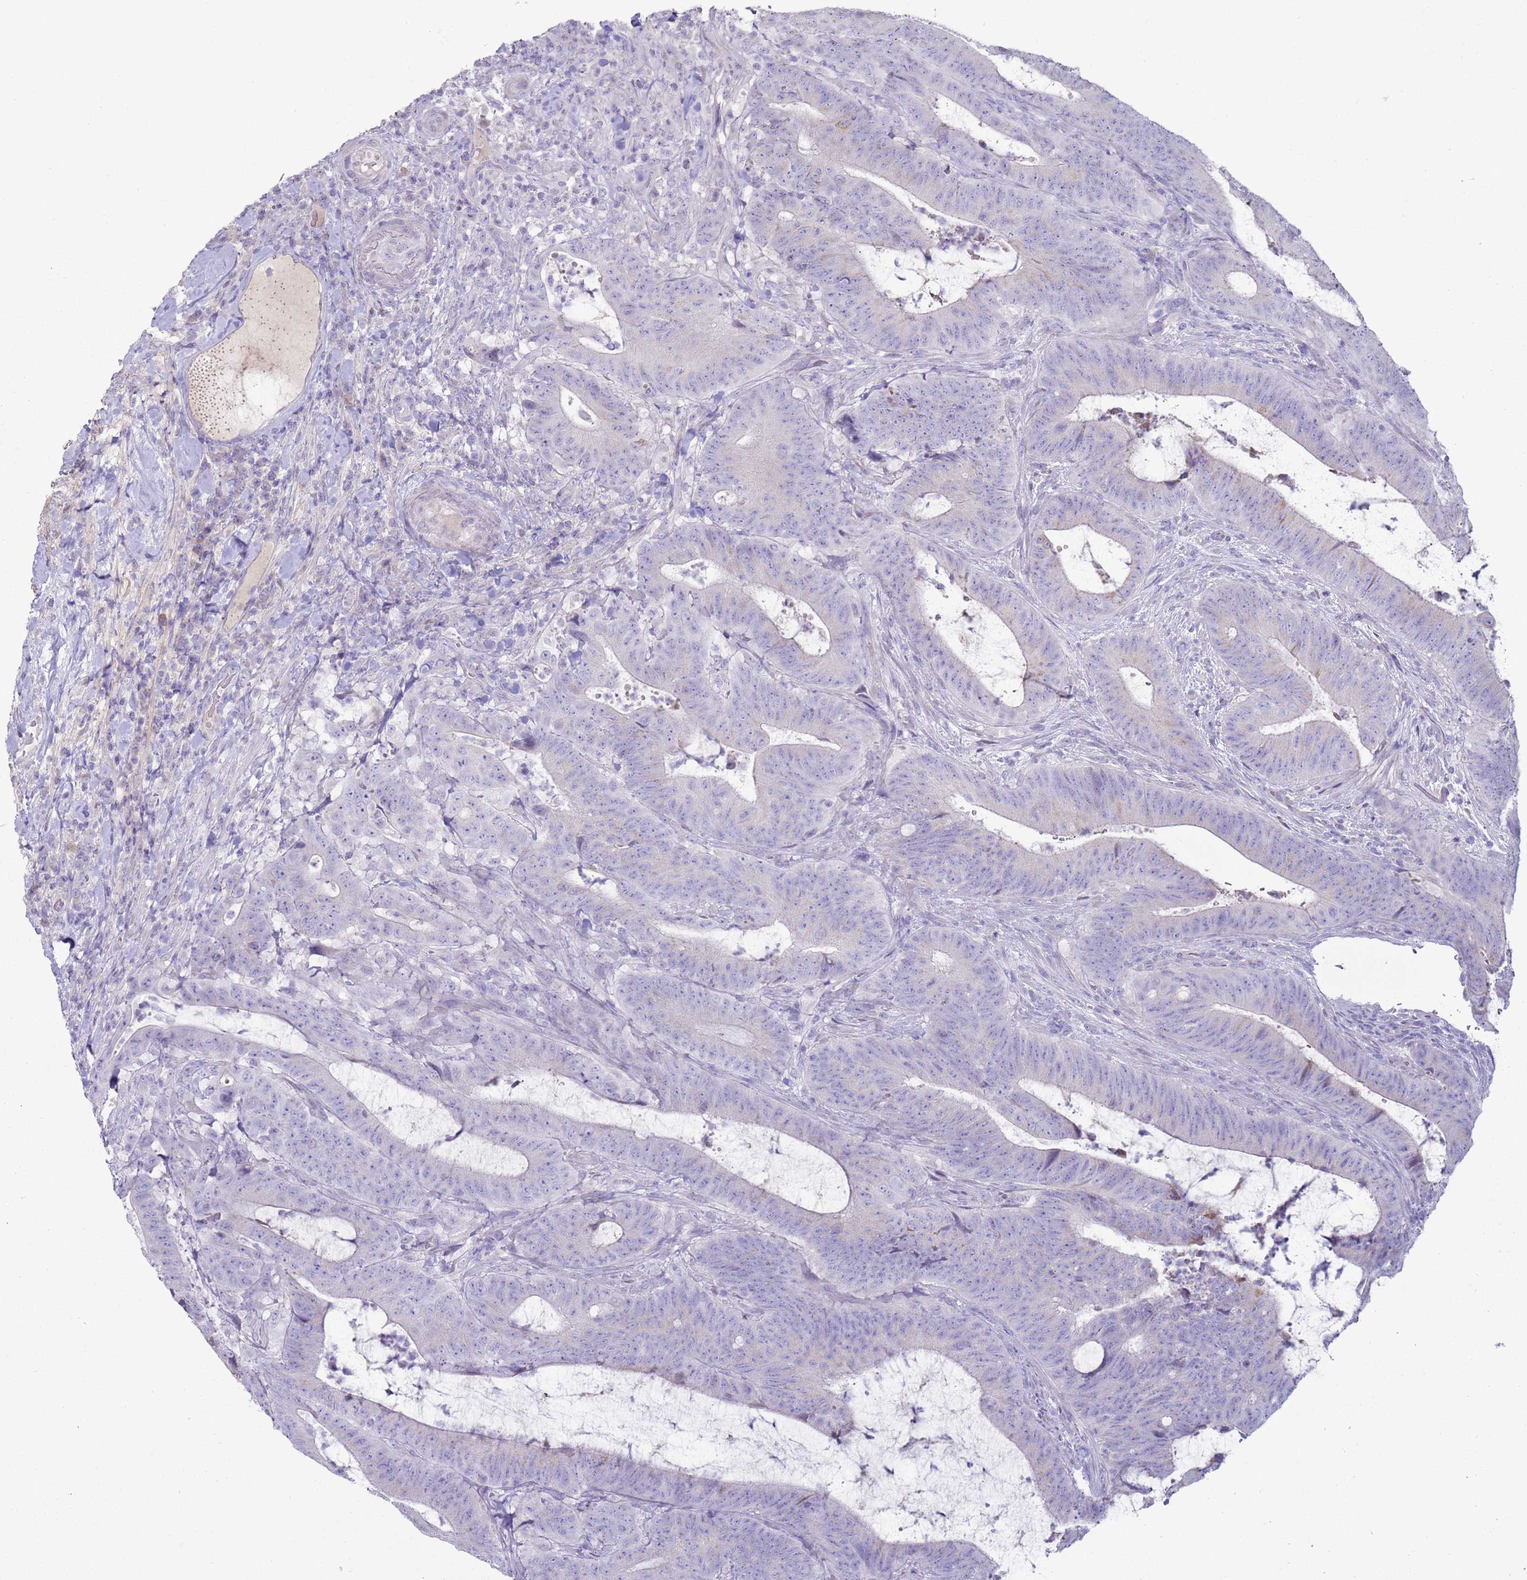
{"staining": {"intensity": "moderate", "quantity": "<25%", "location": "cytoplasmic/membranous"}, "tissue": "colorectal cancer", "cell_type": "Tumor cells", "image_type": "cancer", "snomed": [{"axis": "morphology", "description": "Adenocarcinoma, NOS"}, {"axis": "topography", "description": "Colon"}], "caption": "This is an image of immunohistochemistry (IHC) staining of colorectal cancer (adenocarcinoma), which shows moderate staining in the cytoplasmic/membranous of tumor cells.", "gene": "NPAP1", "patient": {"sex": "female", "age": 43}}